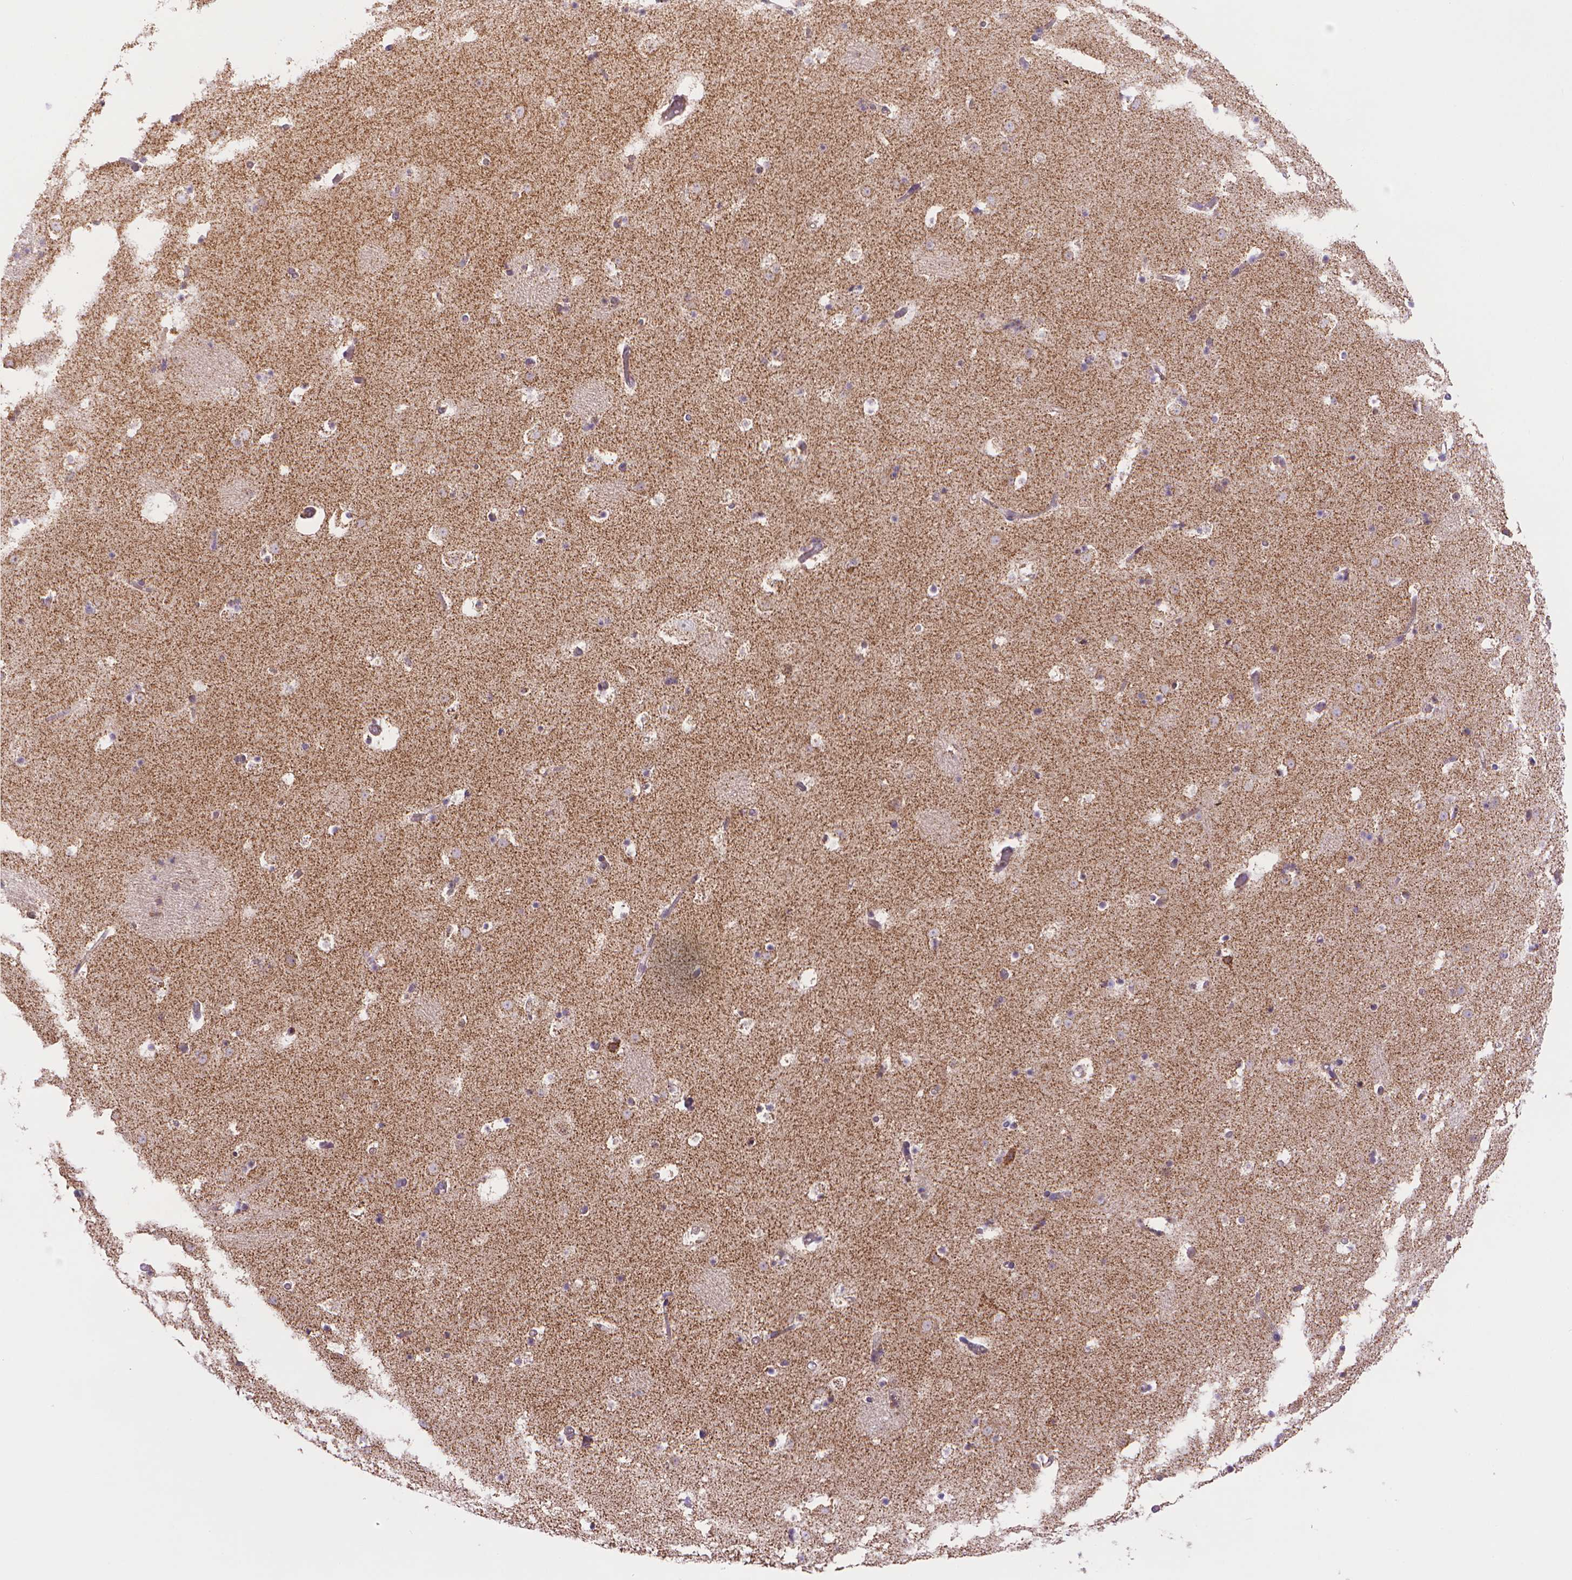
{"staining": {"intensity": "negative", "quantity": "none", "location": "none"}, "tissue": "caudate", "cell_type": "Glial cells", "image_type": "normal", "snomed": [{"axis": "morphology", "description": "Normal tissue, NOS"}, {"axis": "topography", "description": "Lateral ventricle wall"}], "caption": "High magnification brightfield microscopy of unremarkable caudate stained with DAB (3,3'-diaminobenzidine) (brown) and counterstained with hematoxylin (blue): glial cells show no significant staining. (DAB (3,3'-diaminobenzidine) IHC visualized using brightfield microscopy, high magnification).", "gene": "CYYR1", "patient": {"sex": "female", "age": 42}}